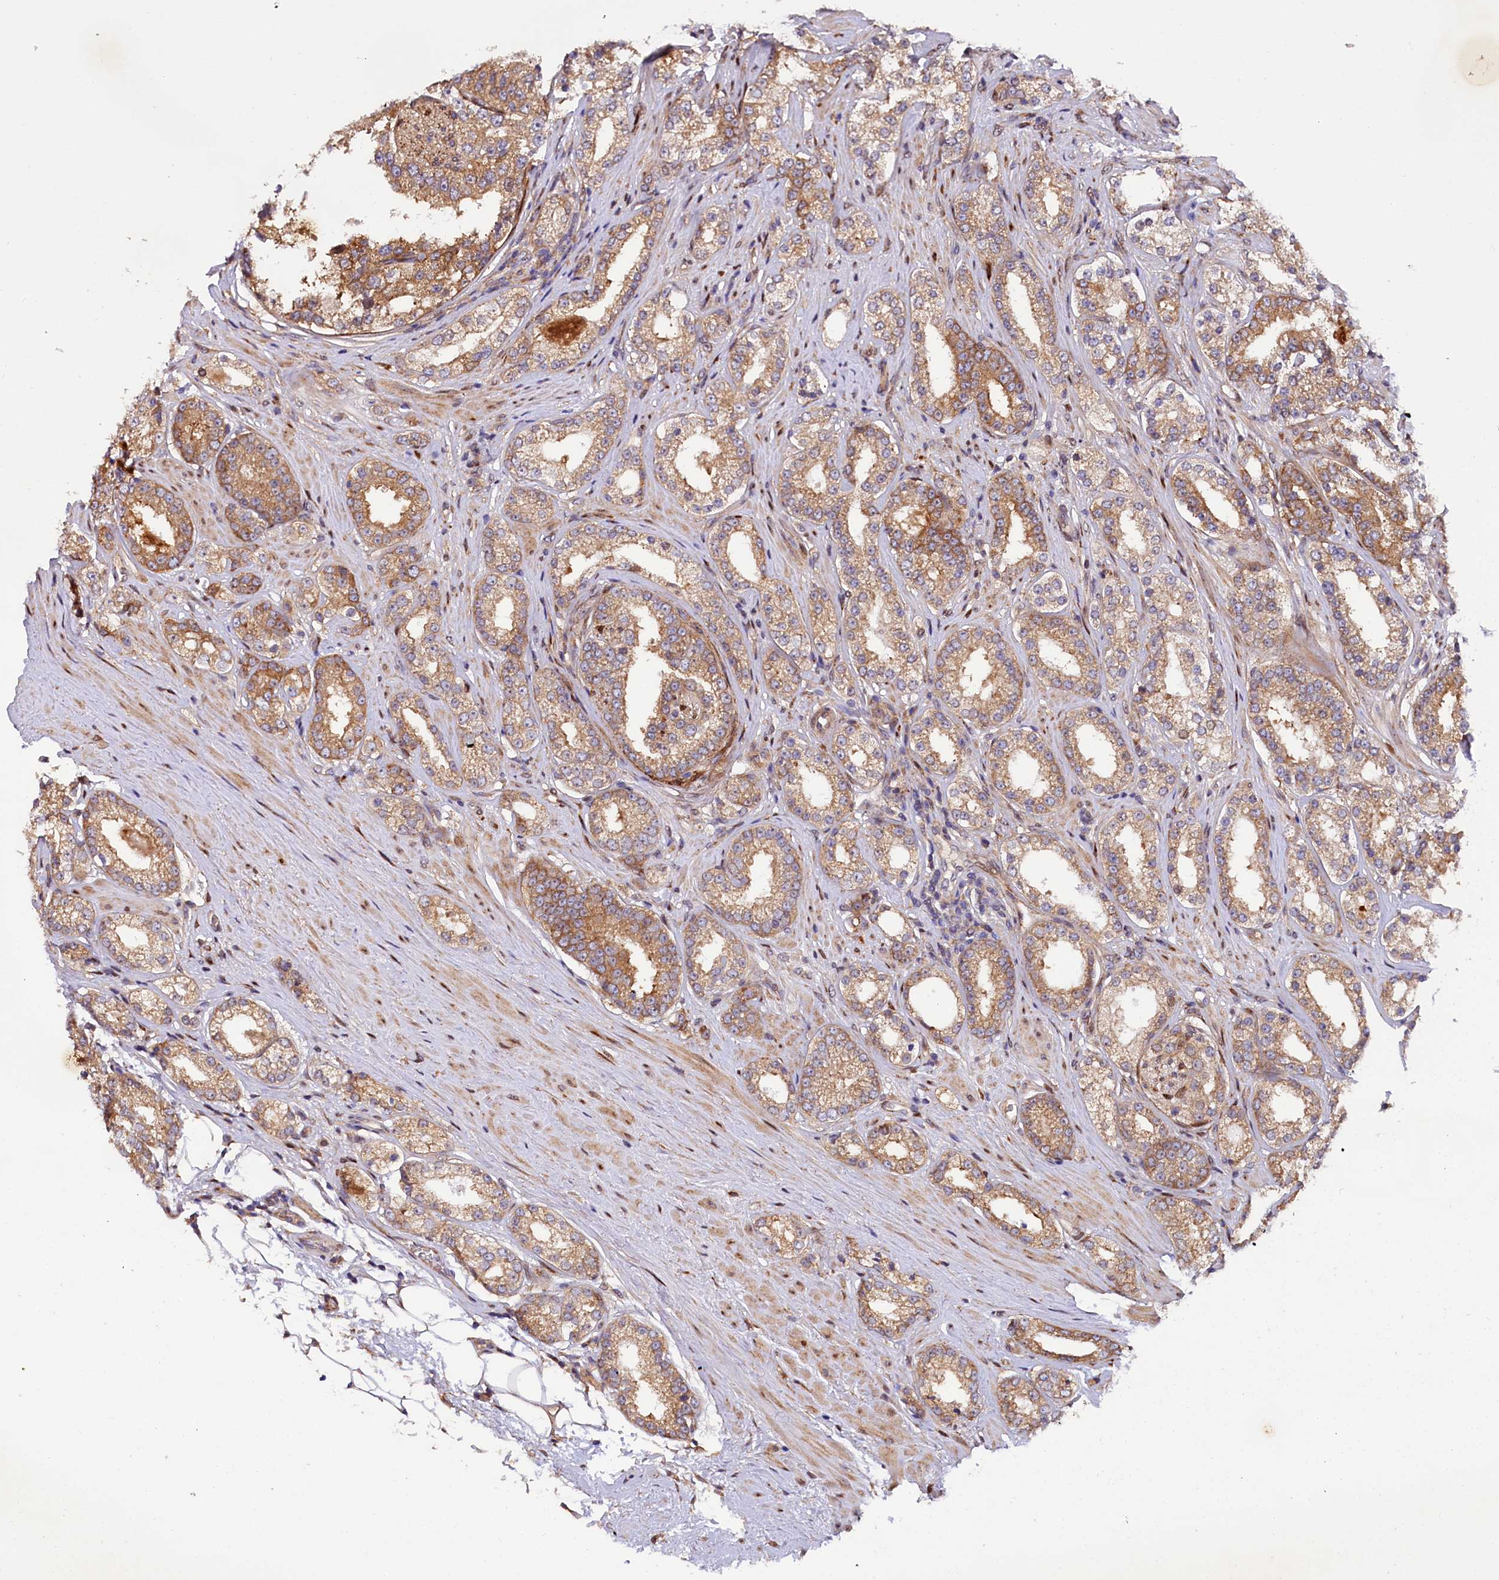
{"staining": {"intensity": "moderate", "quantity": ">75%", "location": "cytoplasmic/membranous"}, "tissue": "prostate cancer", "cell_type": "Tumor cells", "image_type": "cancer", "snomed": [{"axis": "morphology", "description": "Normal tissue, NOS"}, {"axis": "morphology", "description": "Adenocarcinoma, High grade"}, {"axis": "topography", "description": "Prostate"}], "caption": "Immunohistochemical staining of human prostate cancer (high-grade adenocarcinoma) exhibits medium levels of moderate cytoplasmic/membranous positivity in about >75% of tumor cells. (DAB (3,3'-diaminobenzidine) IHC, brown staining for protein, blue staining for nuclei).", "gene": "PDZRN3", "patient": {"sex": "male", "age": 83}}